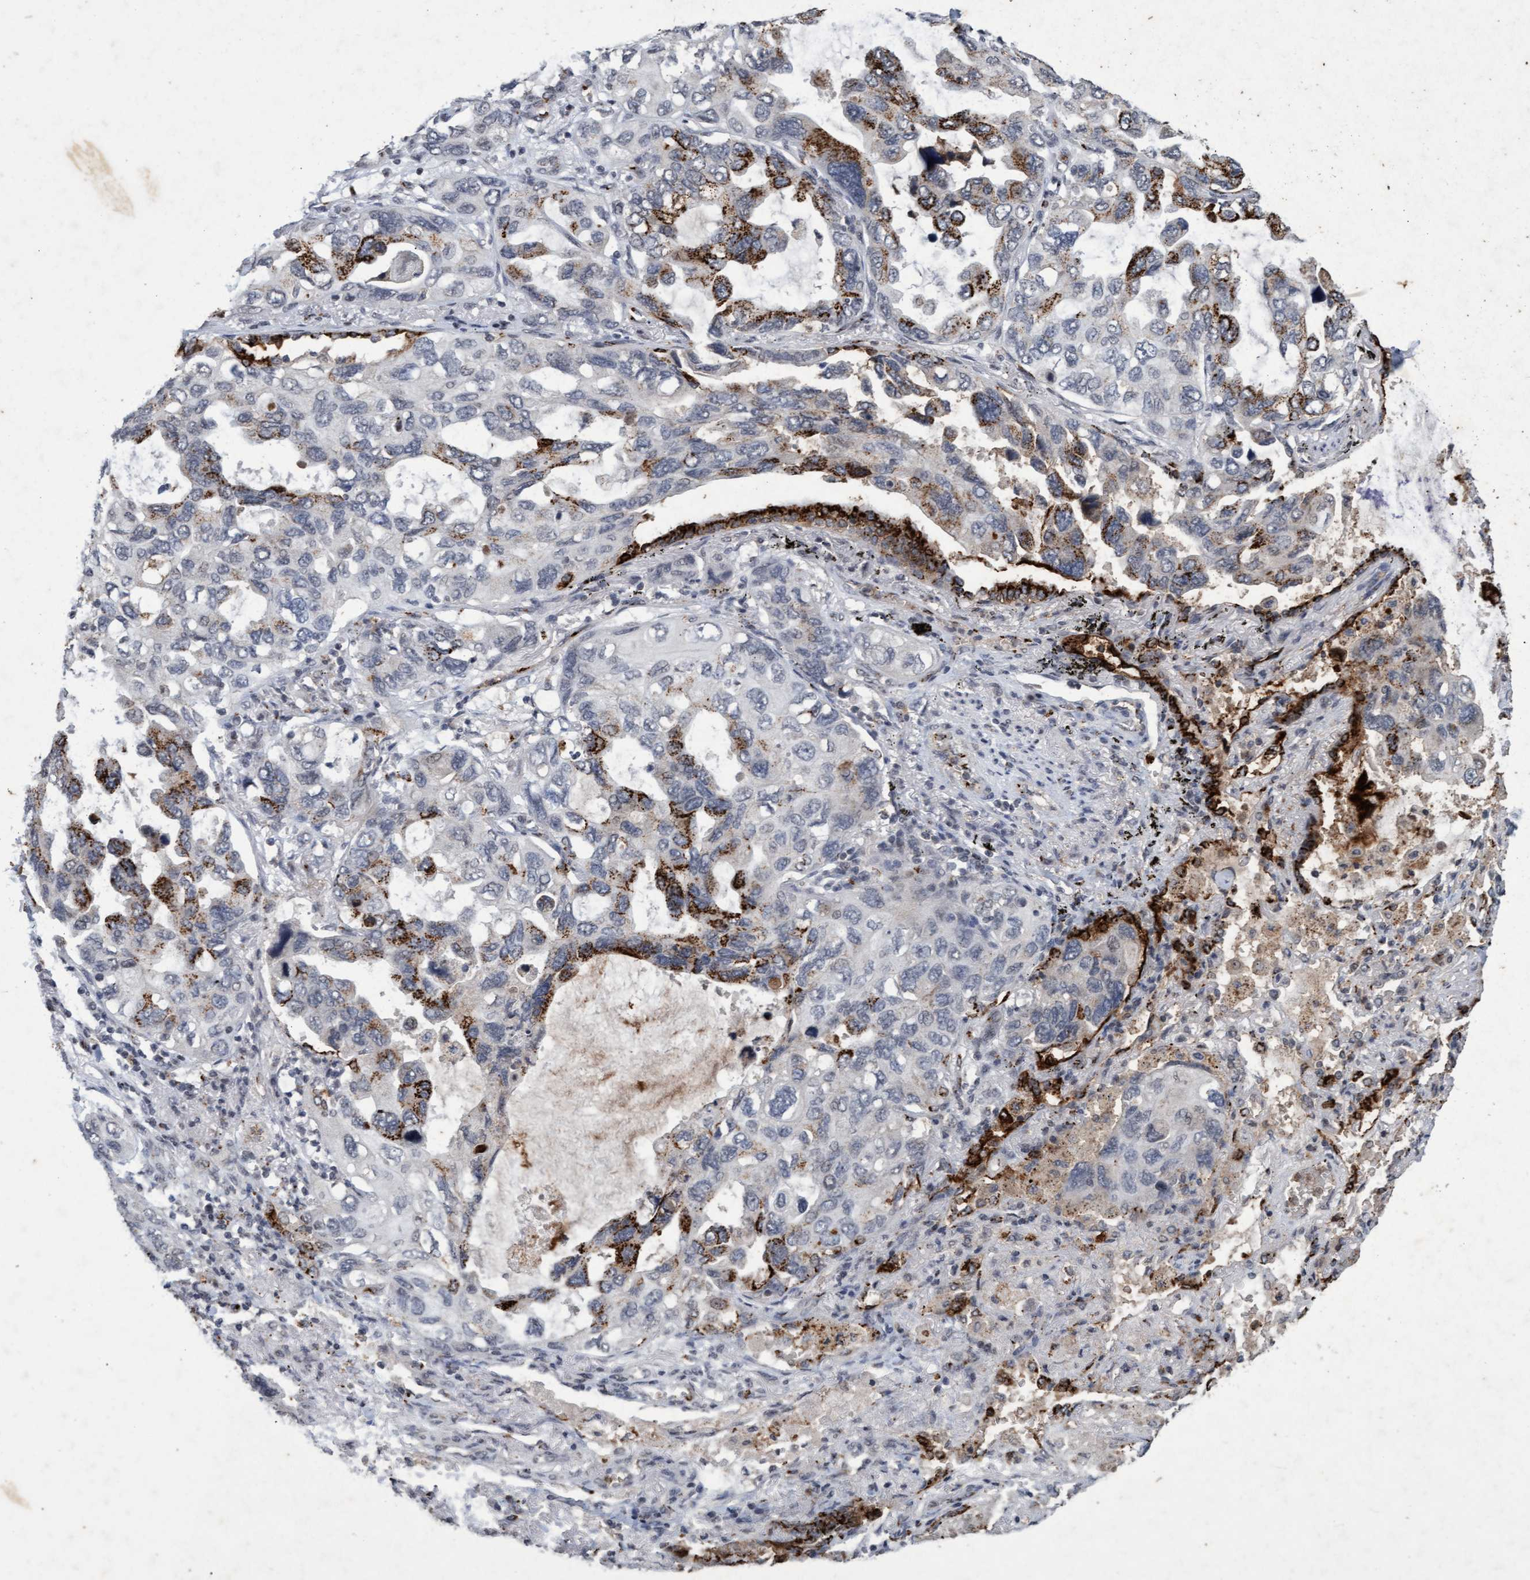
{"staining": {"intensity": "strong", "quantity": "<25%", "location": "cytoplasmic/membranous"}, "tissue": "lung cancer", "cell_type": "Tumor cells", "image_type": "cancer", "snomed": [{"axis": "morphology", "description": "Squamous cell carcinoma, NOS"}, {"axis": "topography", "description": "Lung"}], "caption": "The image exhibits a brown stain indicating the presence of a protein in the cytoplasmic/membranous of tumor cells in lung squamous cell carcinoma.", "gene": "GALC", "patient": {"sex": "female", "age": 73}}